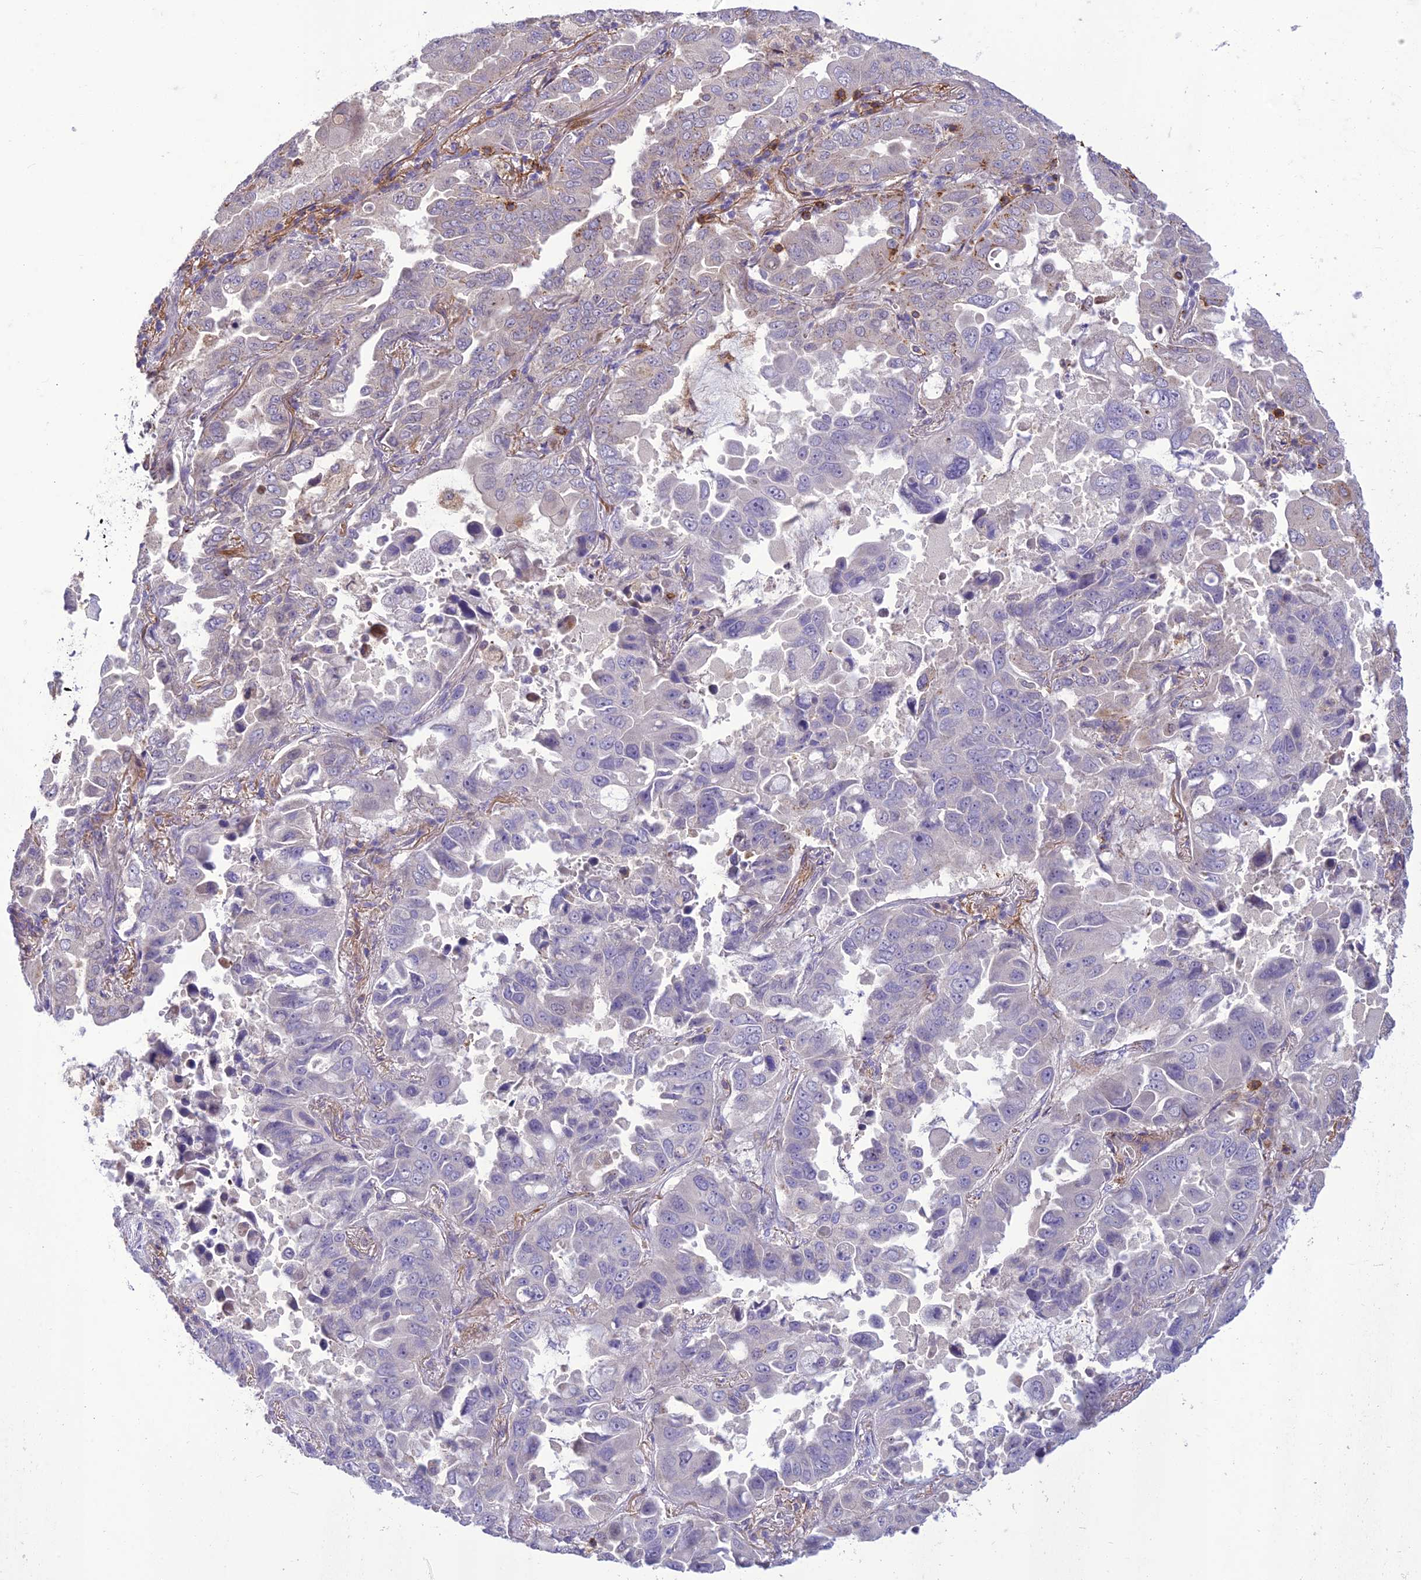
{"staining": {"intensity": "negative", "quantity": "none", "location": "none"}, "tissue": "lung cancer", "cell_type": "Tumor cells", "image_type": "cancer", "snomed": [{"axis": "morphology", "description": "Adenocarcinoma, NOS"}, {"axis": "topography", "description": "Lung"}], "caption": "This is an immunohistochemistry (IHC) micrograph of lung adenocarcinoma. There is no positivity in tumor cells.", "gene": "ITGAE", "patient": {"sex": "male", "age": 64}}